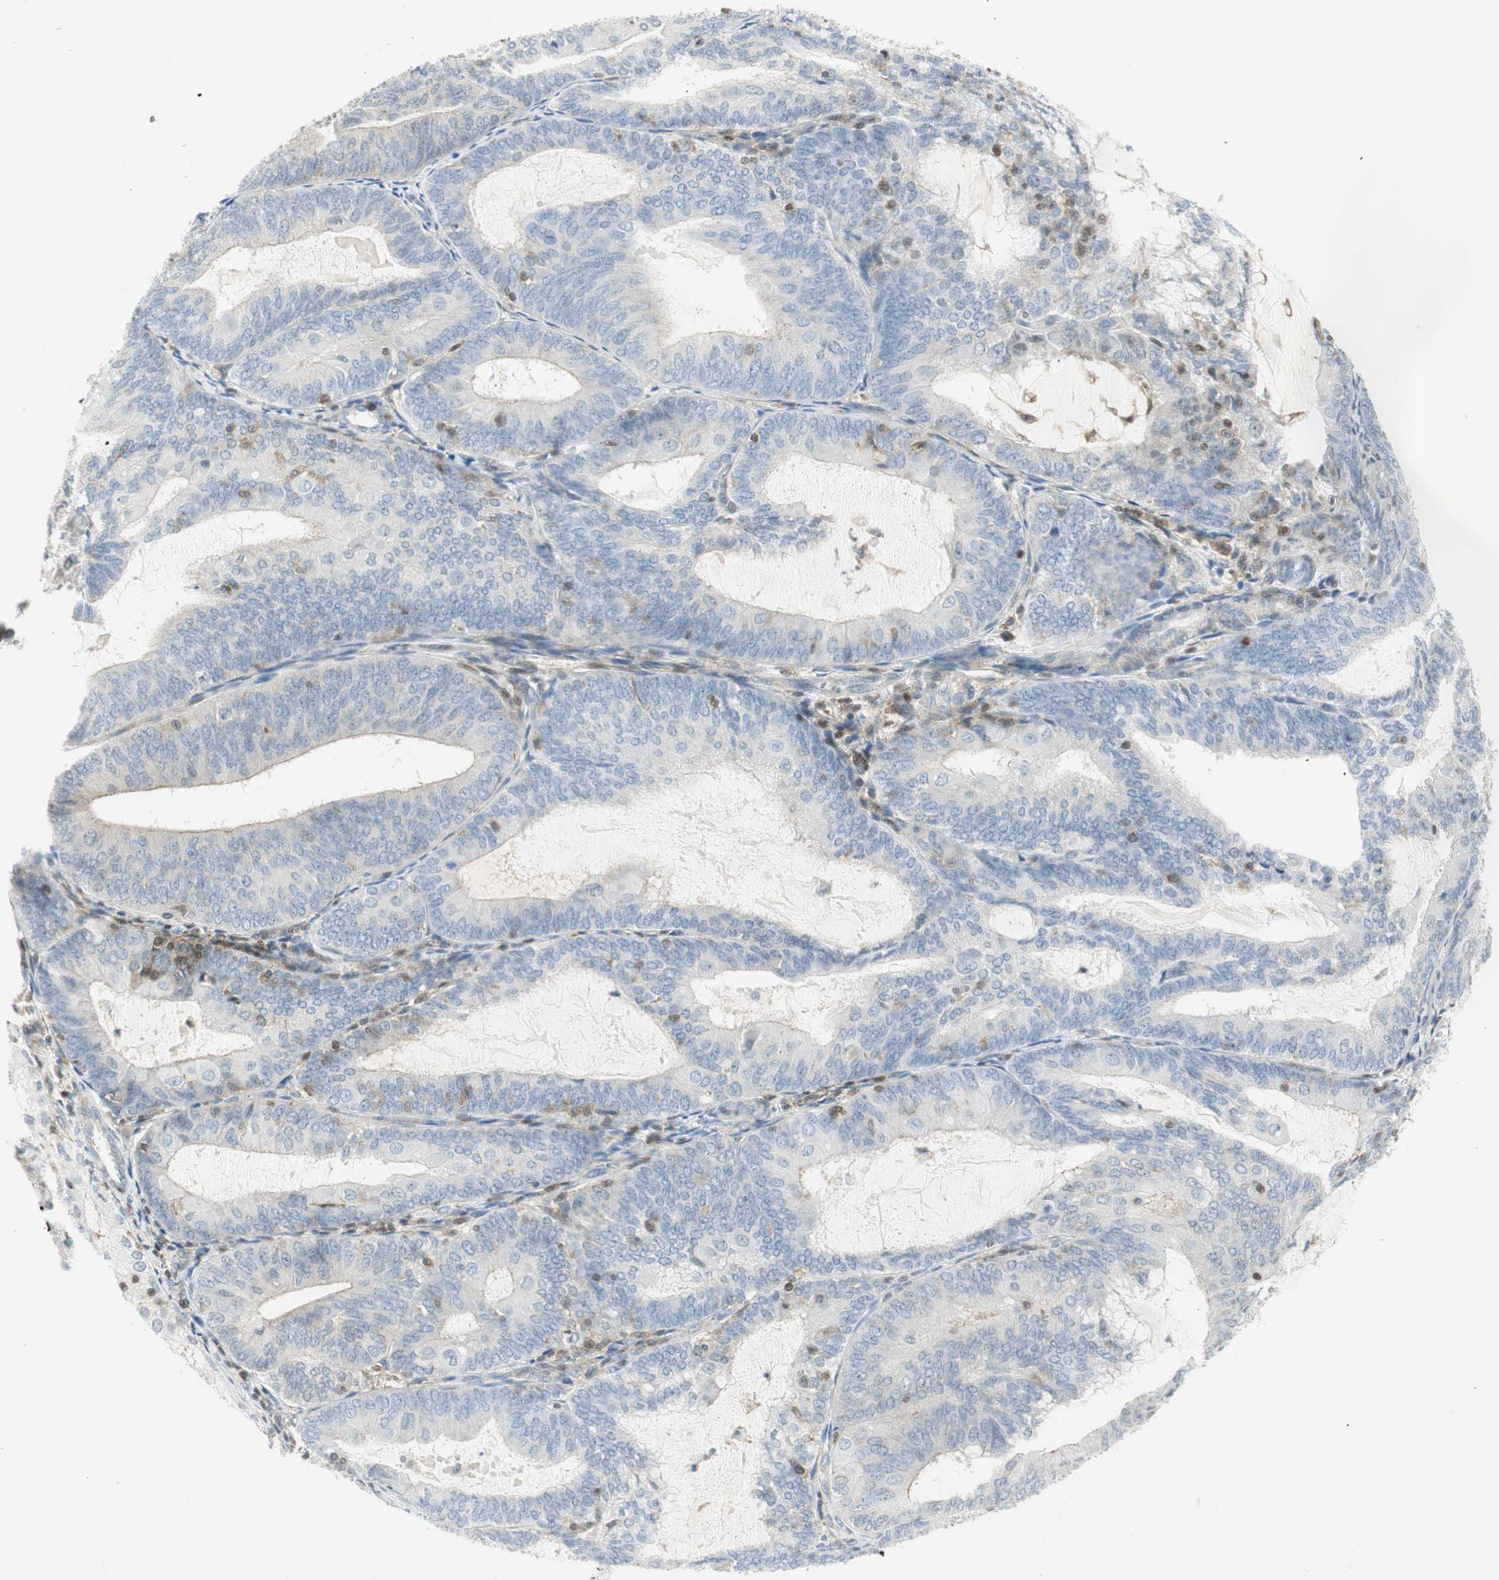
{"staining": {"intensity": "negative", "quantity": "none", "location": "none"}, "tissue": "endometrial cancer", "cell_type": "Tumor cells", "image_type": "cancer", "snomed": [{"axis": "morphology", "description": "Adenocarcinoma, NOS"}, {"axis": "topography", "description": "Endometrium"}], "caption": "The photomicrograph displays no staining of tumor cells in endometrial cancer.", "gene": "PPP1CA", "patient": {"sex": "female", "age": 81}}